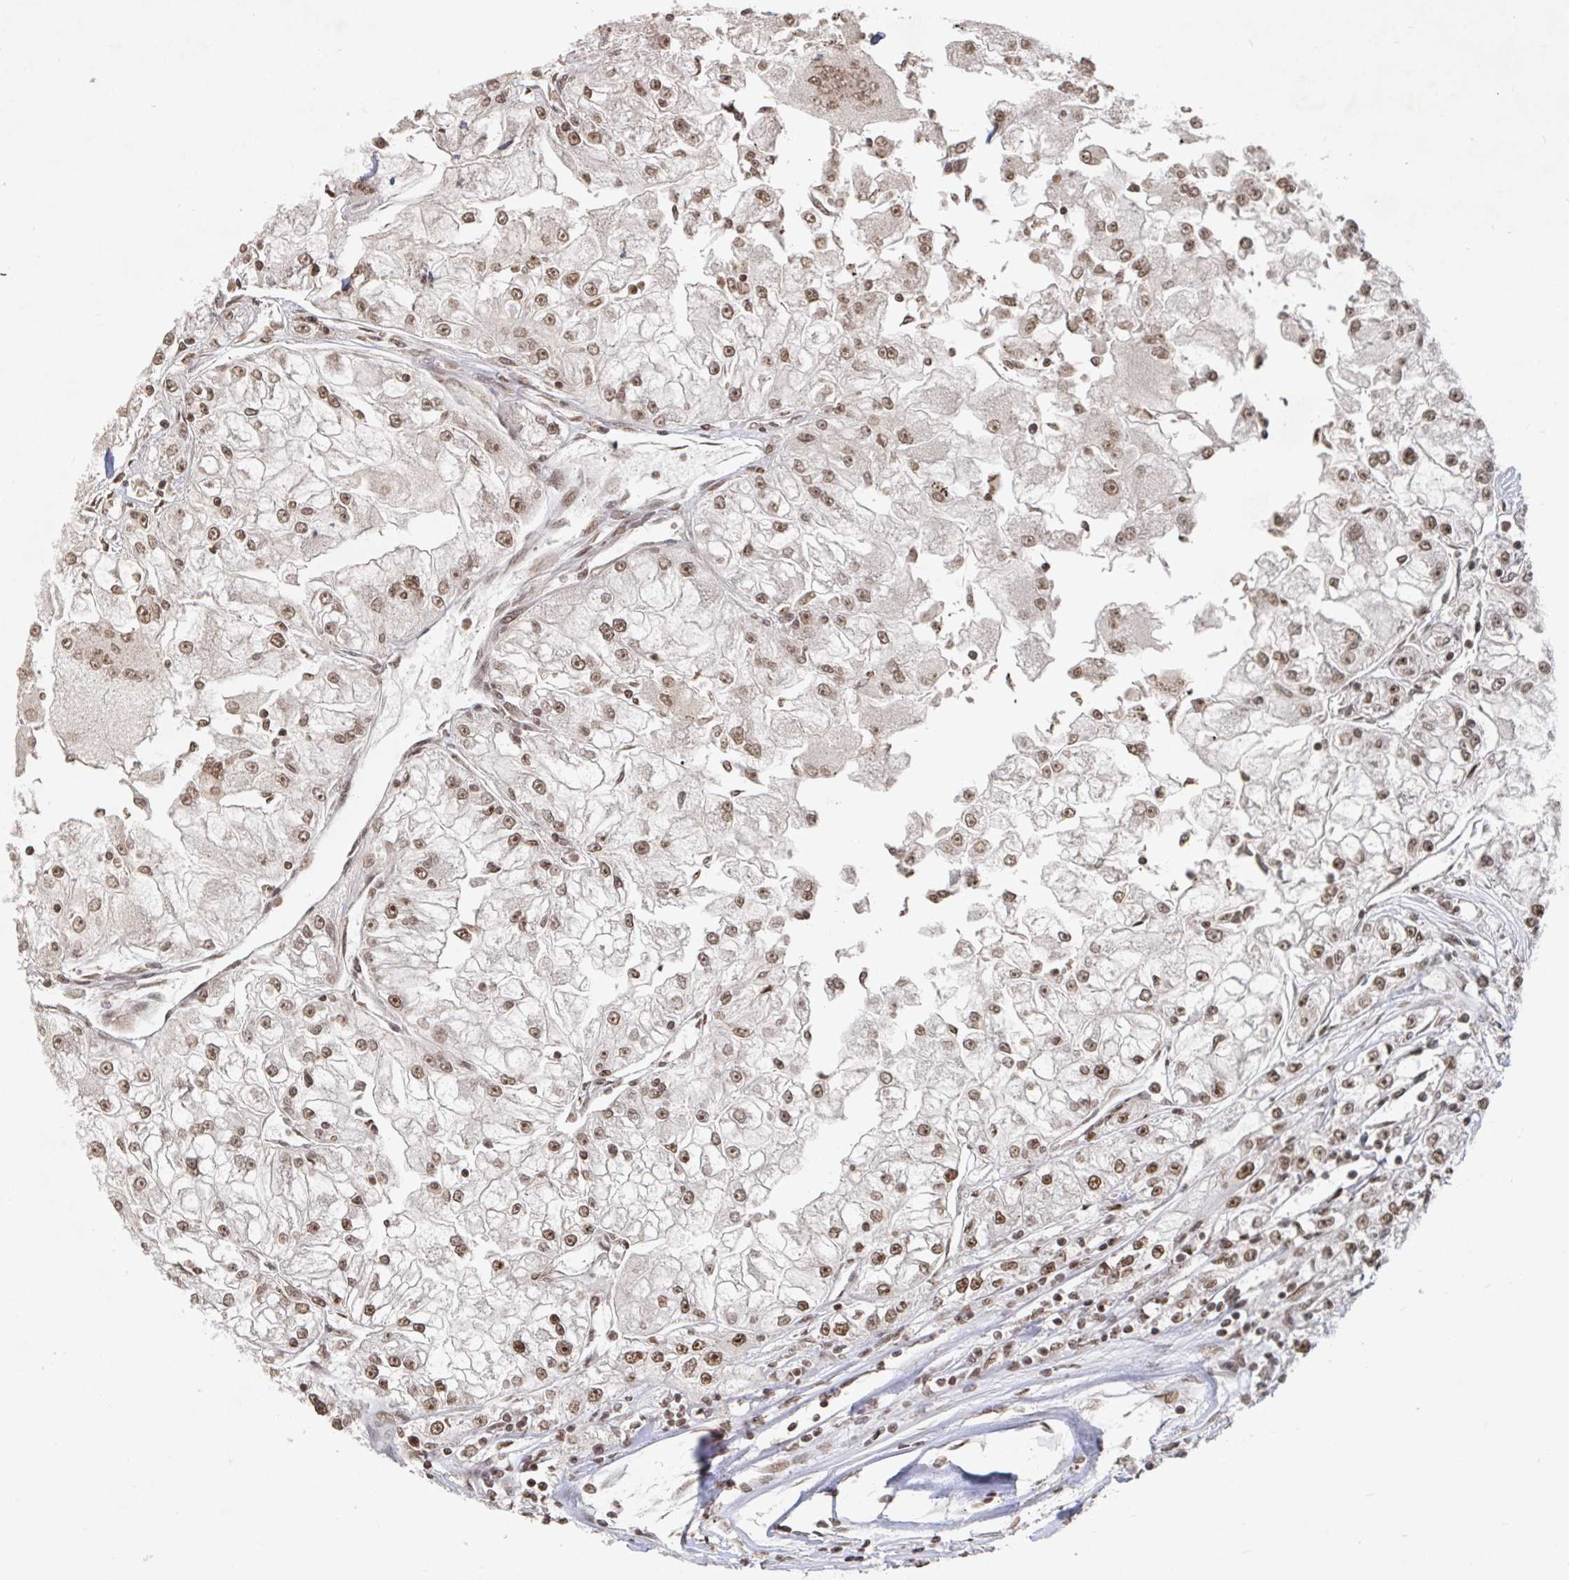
{"staining": {"intensity": "moderate", "quantity": ">75%", "location": "nuclear"}, "tissue": "renal cancer", "cell_type": "Tumor cells", "image_type": "cancer", "snomed": [{"axis": "morphology", "description": "Adenocarcinoma, NOS"}, {"axis": "topography", "description": "Kidney"}], "caption": "High-power microscopy captured an IHC photomicrograph of adenocarcinoma (renal), revealing moderate nuclear expression in about >75% of tumor cells.", "gene": "ZDHHC12", "patient": {"sex": "female", "age": 72}}